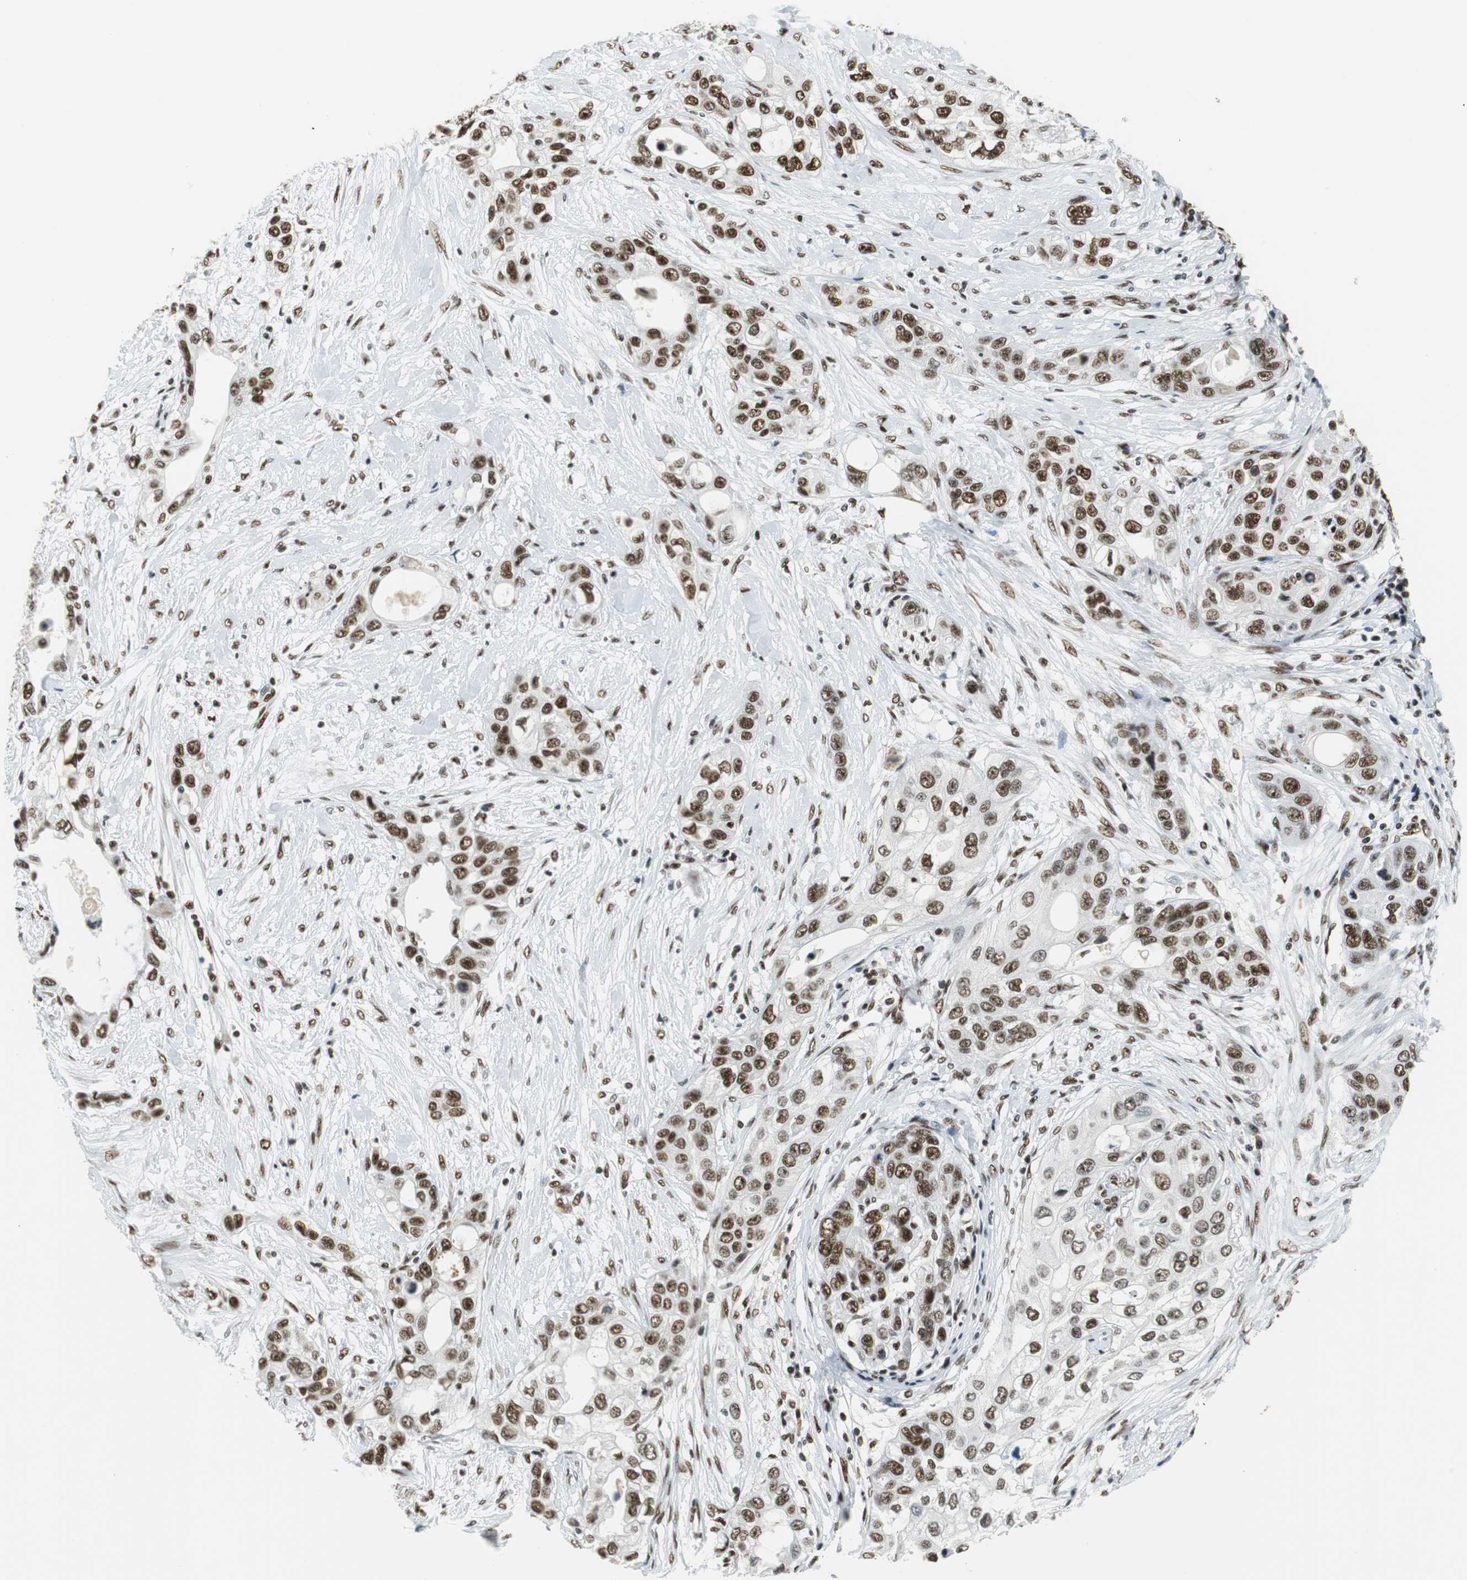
{"staining": {"intensity": "moderate", "quantity": ">75%", "location": "nuclear"}, "tissue": "pancreatic cancer", "cell_type": "Tumor cells", "image_type": "cancer", "snomed": [{"axis": "morphology", "description": "Adenocarcinoma, NOS"}, {"axis": "topography", "description": "Pancreas"}], "caption": "Moderate nuclear positivity is identified in approximately >75% of tumor cells in pancreatic cancer.", "gene": "PRKDC", "patient": {"sex": "female", "age": 70}}